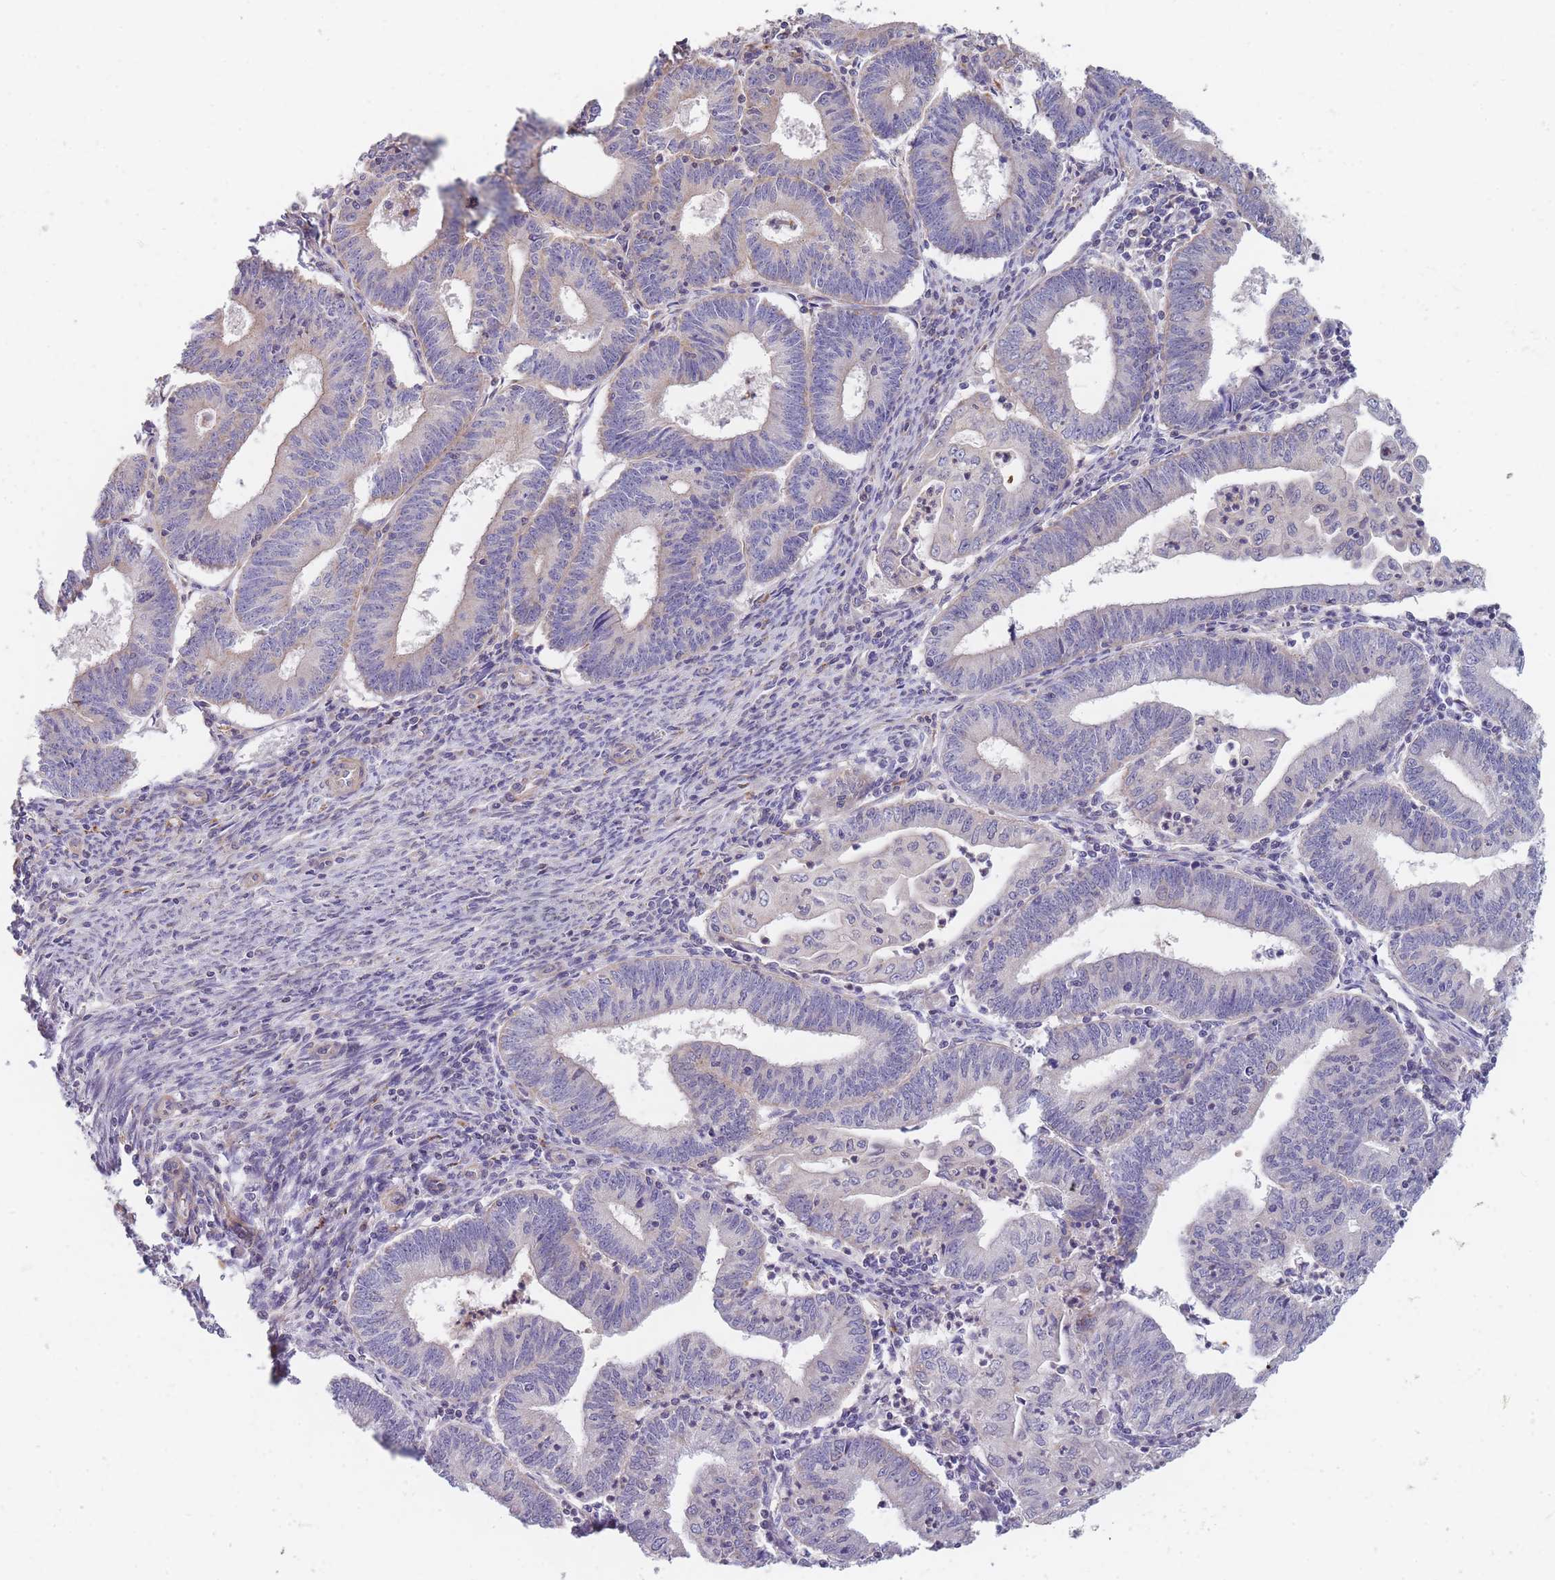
{"staining": {"intensity": "negative", "quantity": "none", "location": "none"}, "tissue": "endometrial cancer", "cell_type": "Tumor cells", "image_type": "cancer", "snomed": [{"axis": "morphology", "description": "Adenocarcinoma, NOS"}, {"axis": "topography", "description": "Endometrium"}], "caption": "This image is of endometrial cancer stained with immunohistochemistry to label a protein in brown with the nuclei are counter-stained blue. There is no staining in tumor cells. (IHC, brightfield microscopy, high magnification).", "gene": "SMPD4", "patient": {"sex": "female", "age": 60}}